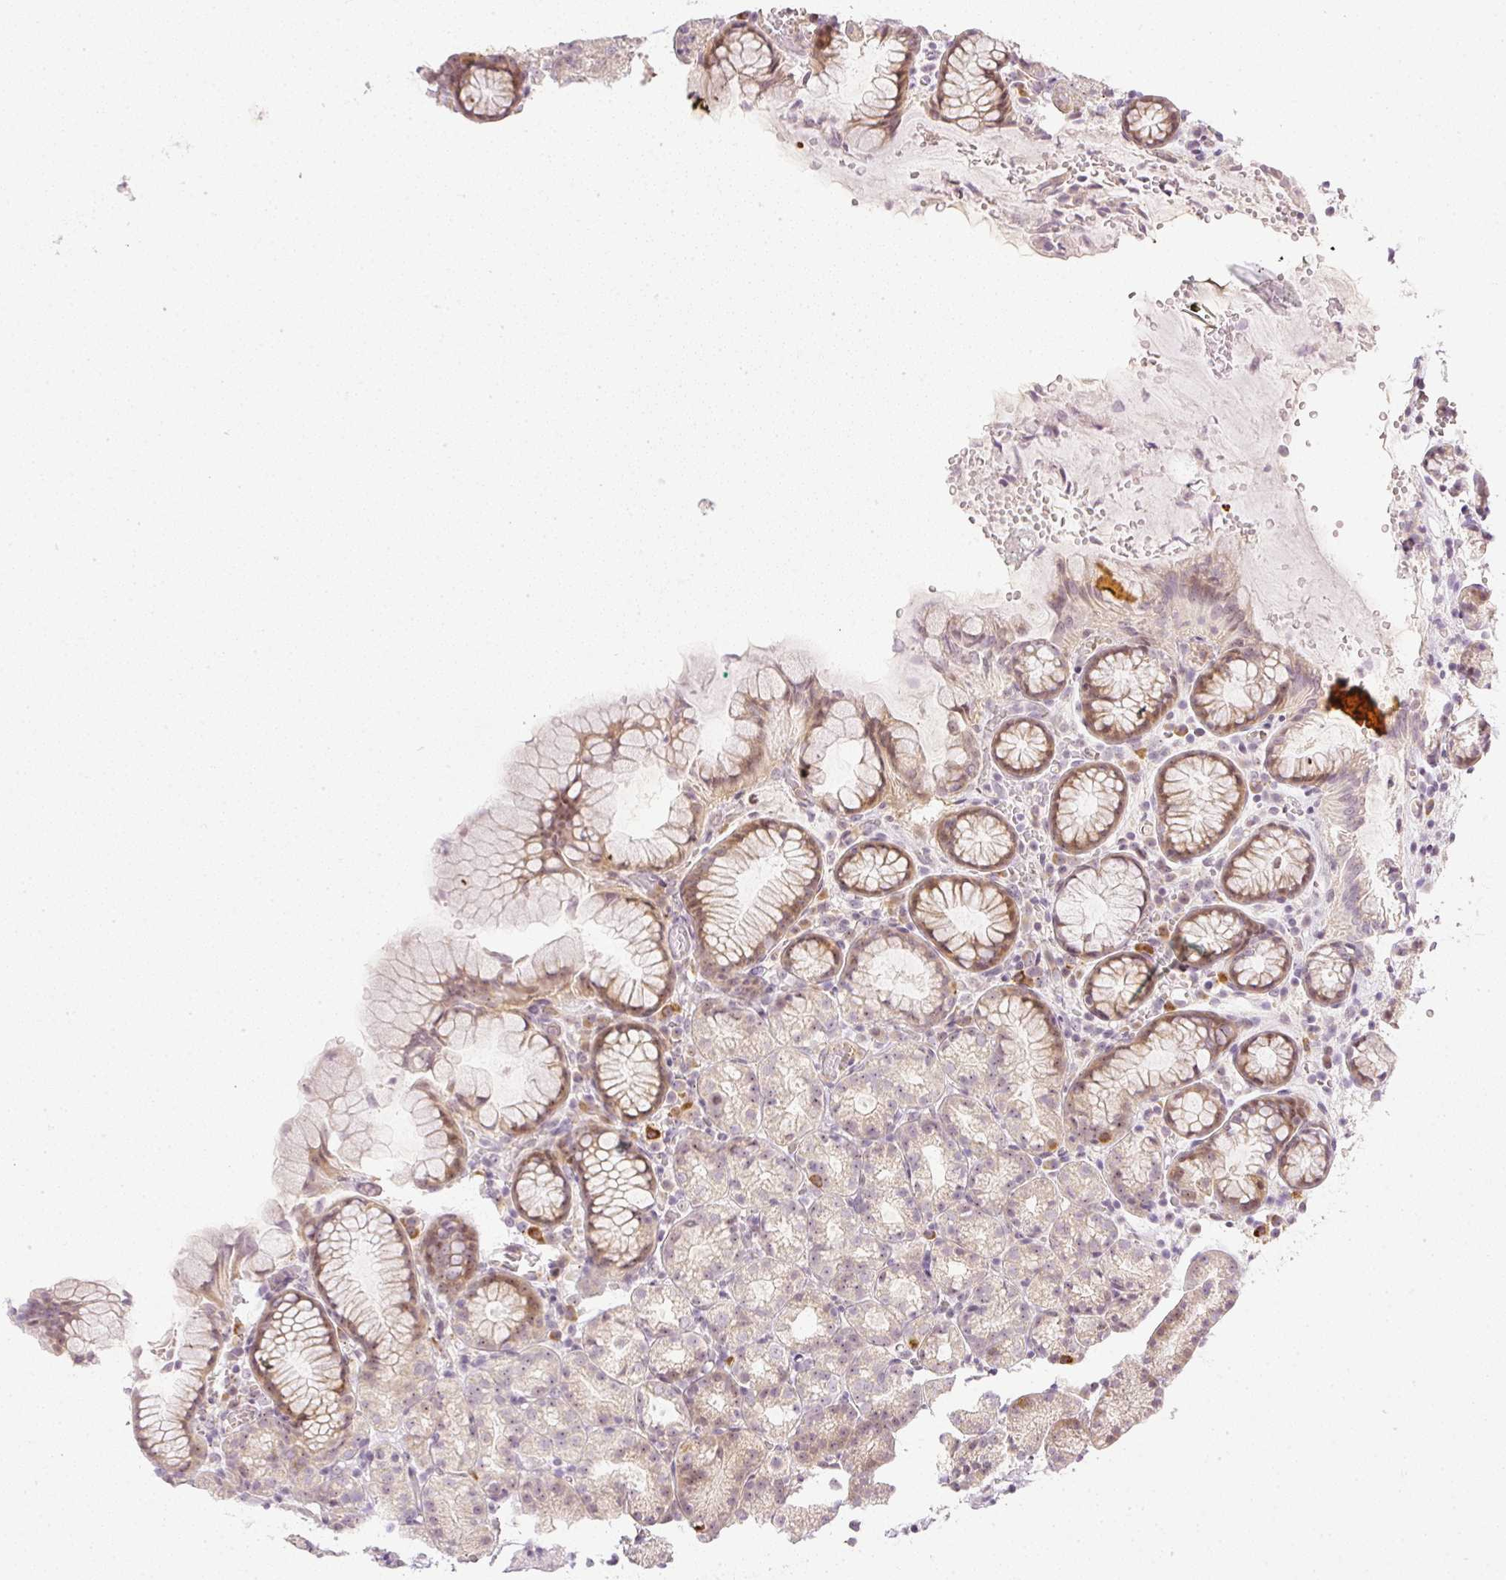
{"staining": {"intensity": "moderate", "quantity": "<25%", "location": "cytoplasmic/membranous,nuclear"}, "tissue": "stomach", "cell_type": "Glandular cells", "image_type": "normal", "snomed": [{"axis": "morphology", "description": "Normal tissue, NOS"}, {"axis": "topography", "description": "Stomach, upper"}], "caption": "The immunohistochemical stain highlights moderate cytoplasmic/membranous,nuclear staining in glandular cells of unremarkable stomach. The protein of interest is stained brown, and the nuclei are stained in blue (DAB (3,3'-diaminobenzidine) IHC with brightfield microscopy, high magnification).", "gene": "AAR2", "patient": {"sex": "female", "age": 81}}